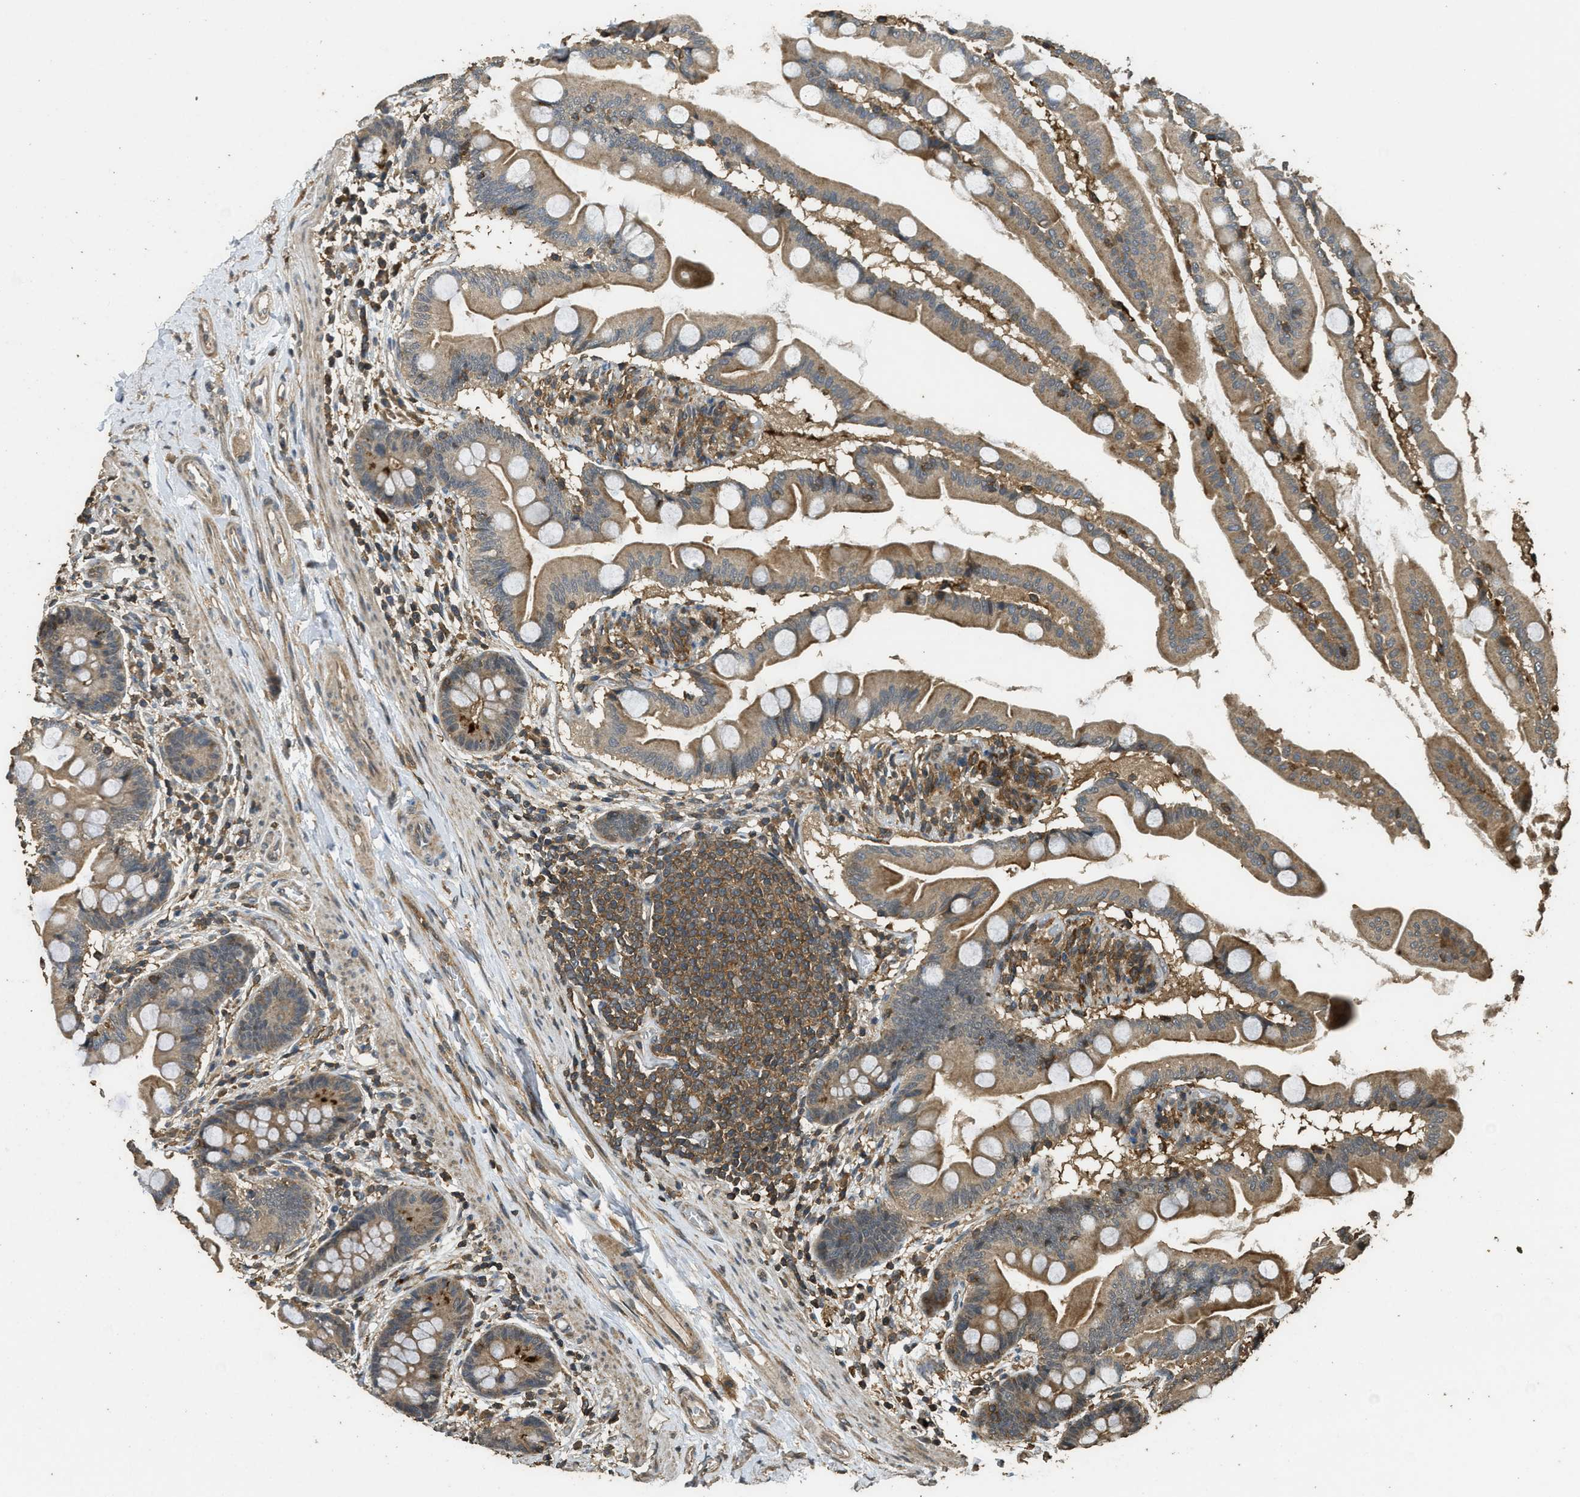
{"staining": {"intensity": "moderate", "quantity": ">75%", "location": "cytoplasmic/membranous"}, "tissue": "small intestine", "cell_type": "Glandular cells", "image_type": "normal", "snomed": [{"axis": "morphology", "description": "Normal tissue, NOS"}, {"axis": "topography", "description": "Small intestine"}], "caption": "An image of human small intestine stained for a protein shows moderate cytoplasmic/membranous brown staining in glandular cells.", "gene": "PPP6R3", "patient": {"sex": "female", "age": 56}}